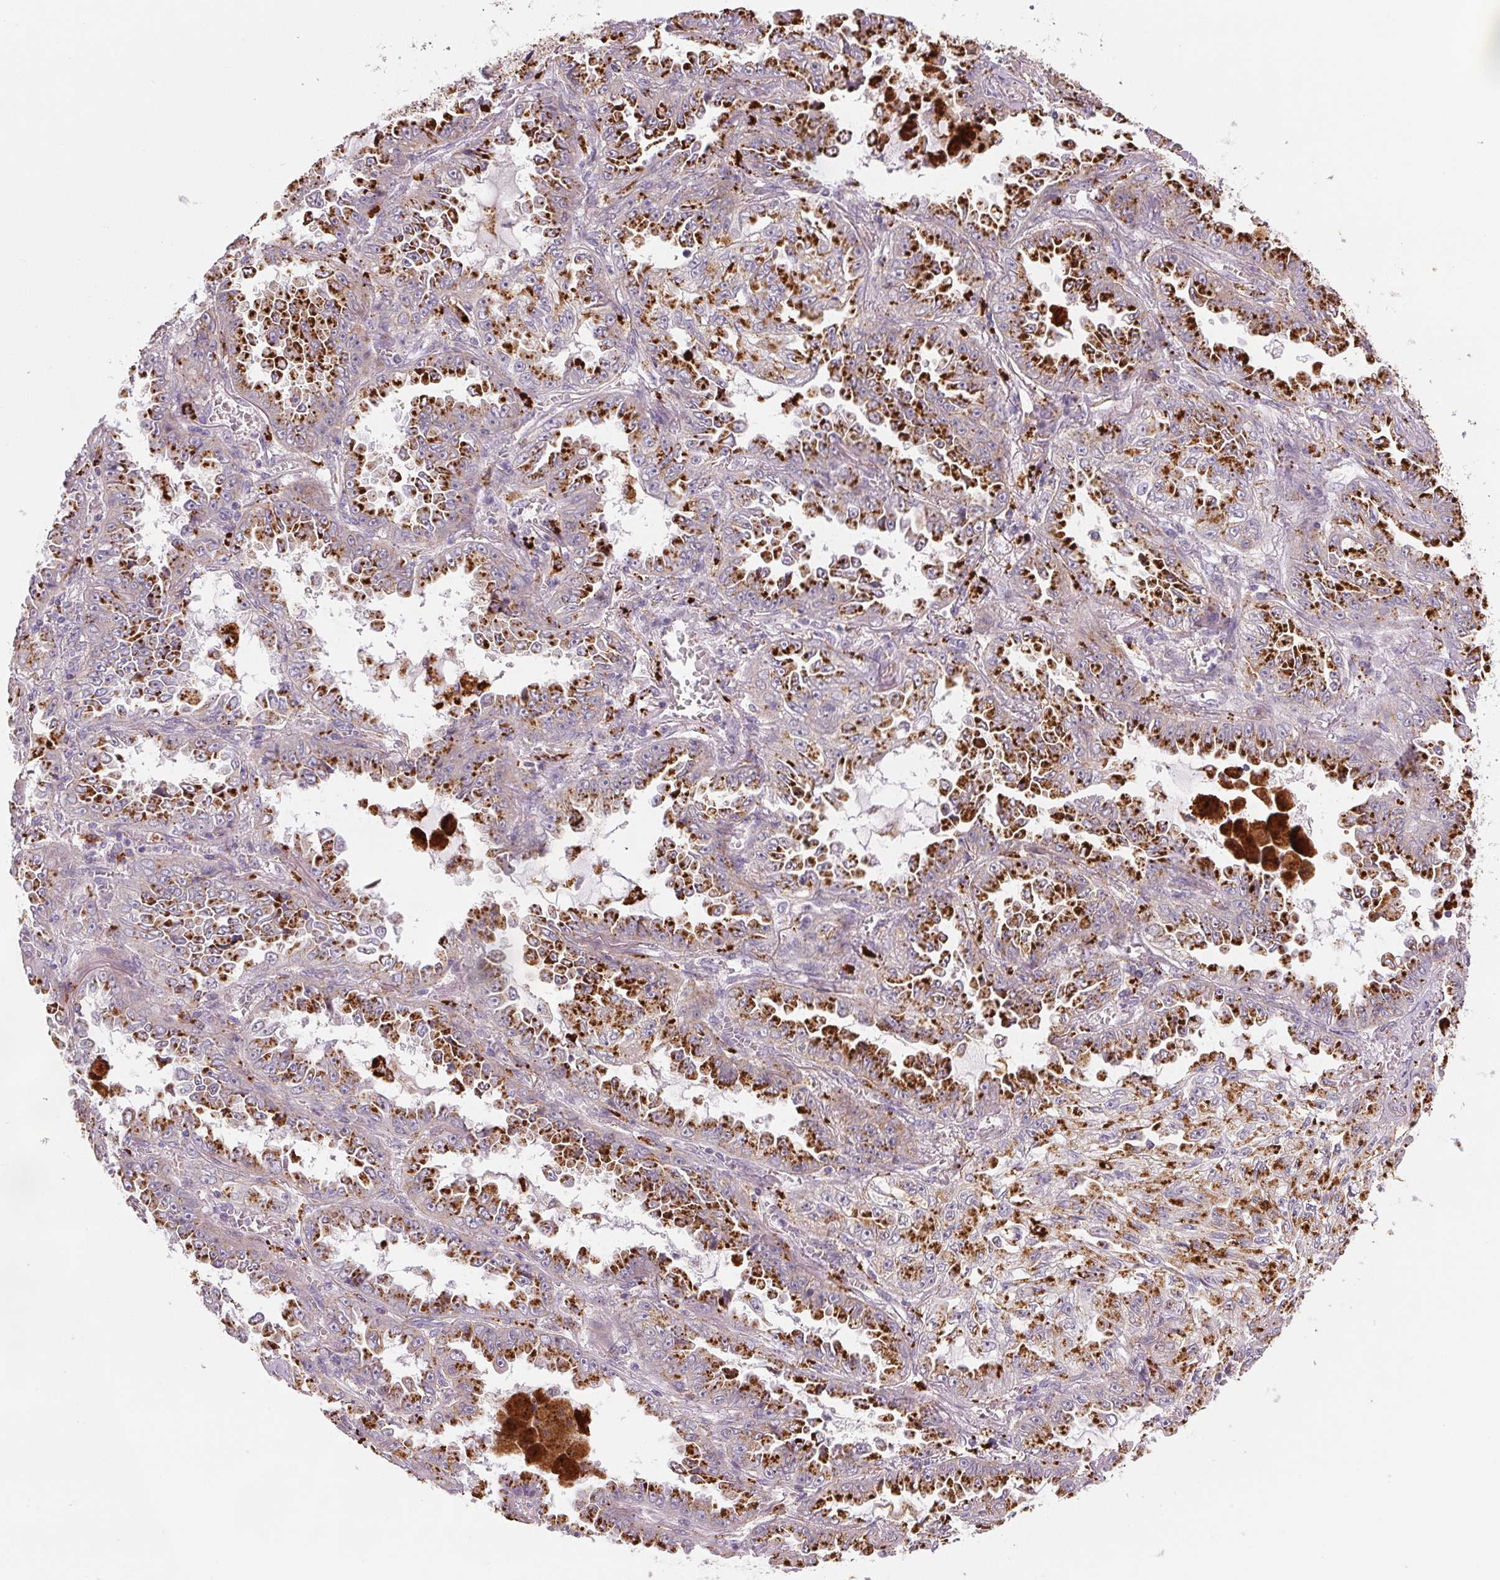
{"staining": {"intensity": "strong", "quantity": ">75%", "location": "cytoplasmic/membranous"}, "tissue": "lung cancer", "cell_type": "Tumor cells", "image_type": "cancer", "snomed": [{"axis": "morphology", "description": "Adenocarcinoma, NOS"}, {"axis": "topography", "description": "Lung"}], "caption": "Tumor cells reveal high levels of strong cytoplasmic/membranous positivity in about >75% of cells in lung adenocarcinoma.", "gene": "SMYD1", "patient": {"sex": "female", "age": 52}}